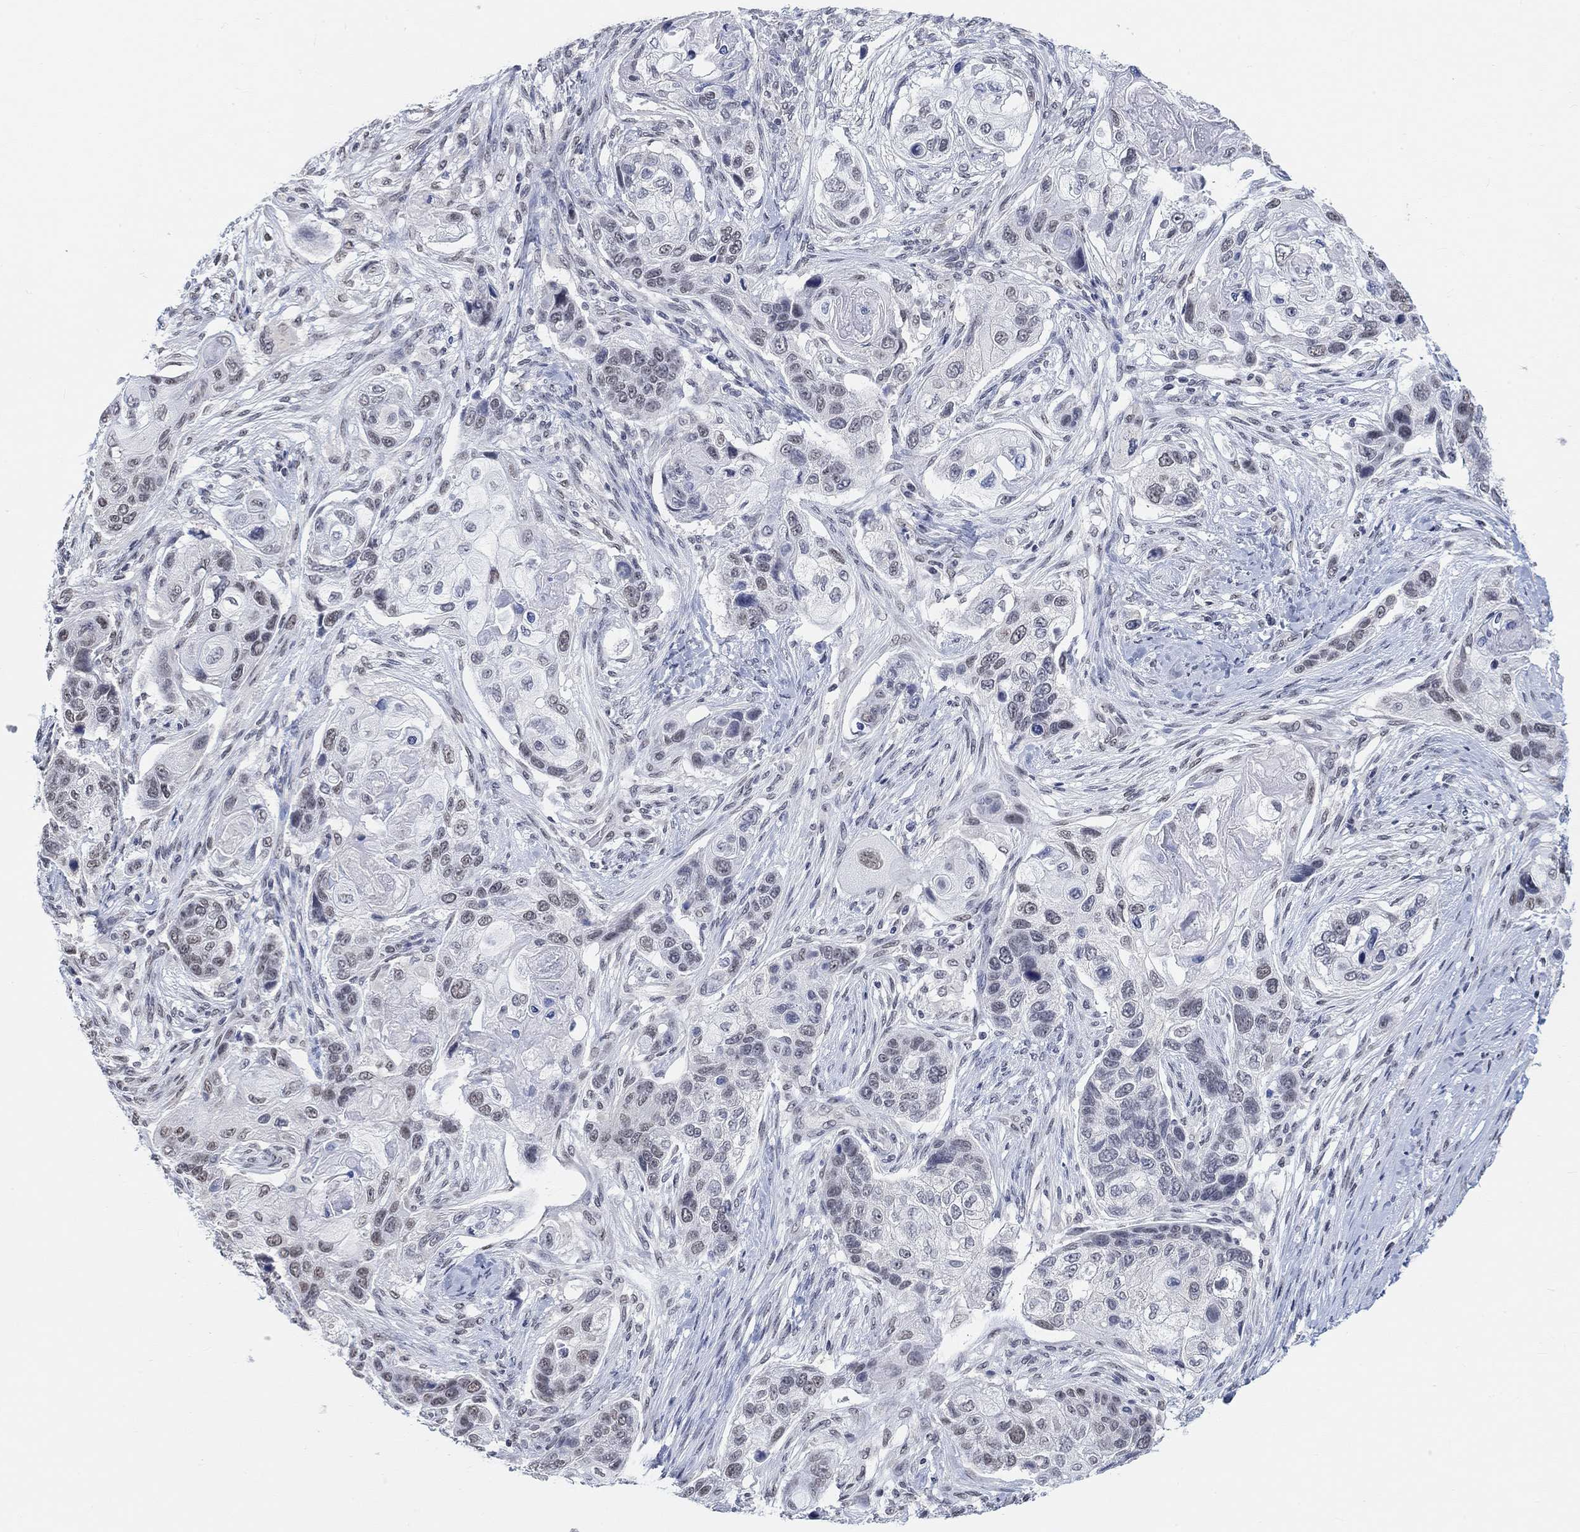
{"staining": {"intensity": "weak", "quantity": "<25%", "location": "nuclear"}, "tissue": "lung cancer", "cell_type": "Tumor cells", "image_type": "cancer", "snomed": [{"axis": "morphology", "description": "Normal tissue, NOS"}, {"axis": "morphology", "description": "Squamous cell carcinoma, NOS"}, {"axis": "topography", "description": "Bronchus"}, {"axis": "topography", "description": "Lung"}], "caption": "Immunohistochemistry (IHC) image of neoplastic tissue: human lung squamous cell carcinoma stained with DAB shows no significant protein positivity in tumor cells.", "gene": "PURG", "patient": {"sex": "male", "age": 69}}